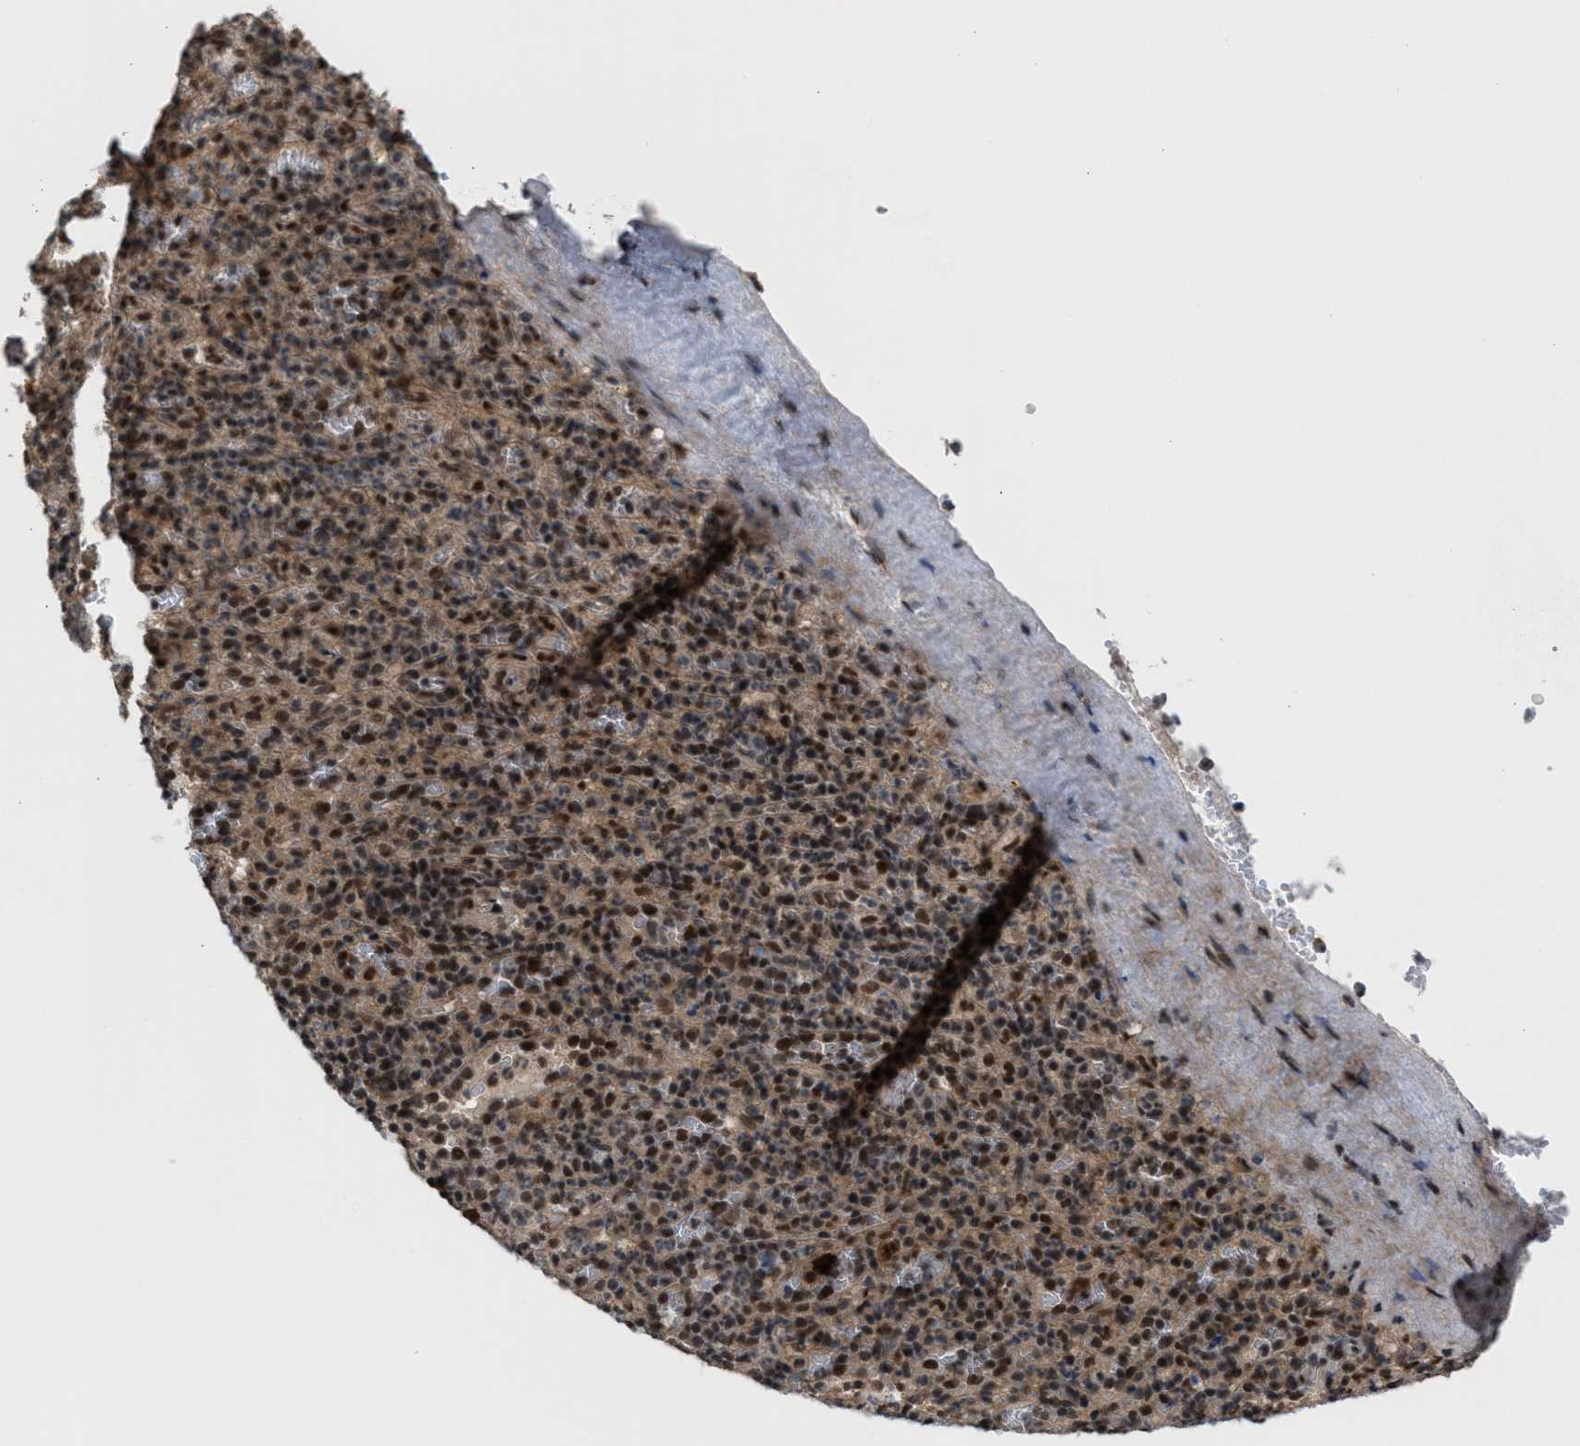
{"staining": {"intensity": "moderate", "quantity": ">75%", "location": "nuclear"}, "tissue": "spleen", "cell_type": "Cells in red pulp", "image_type": "normal", "snomed": [{"axis": "morphology", "description": "Normal tissue, NOS"}, {"axis": "topography", "description": "Spleen"}], "caption": "IHC histopathology image of unremarkable human spleen stained for a protein (brown), which displays medium levels of moderate nuclear expression in about >75% of cells in red pulp.", "gene": "PRPF4", "patient": {"sex": "female", "age": 74}}